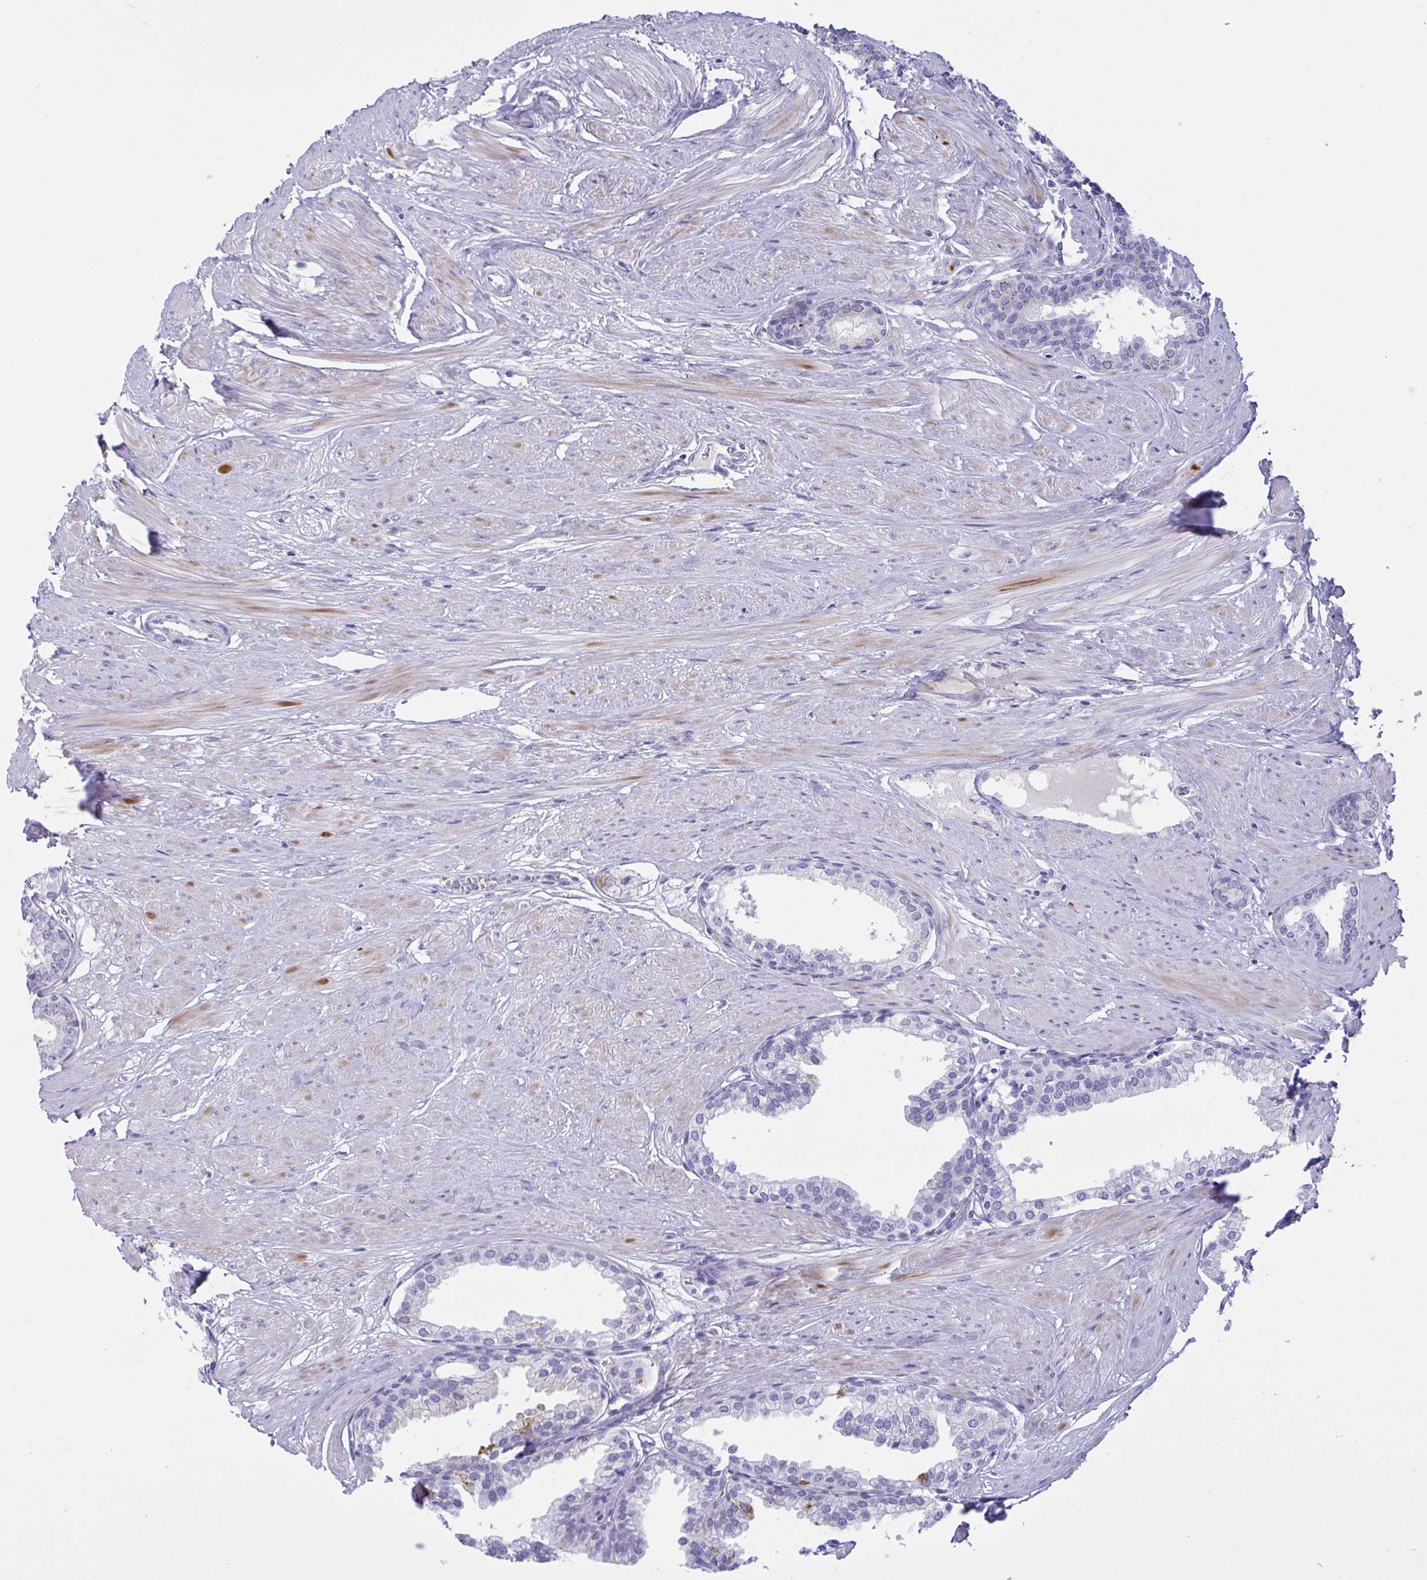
{"staining": {"intensity": "strong", "quantity": "<25%", "location": "cytoplasmic/membranous"}, "tissue": "prostate", "cell_type": "Glandular cells", "image_type": "normal", "snomed": [{"axis": "morphology", "description": "Normal tissue, NOS"}, {"axis": "topography", "description": "Prostate"}, {"axis": "topography", "description": "Peripheral nerve tissue"}], "caption": "This histopathology image displays normal prostate stained with IHC to label a protein in brown. The cytoplasmic/membranous of glandular cells show strong positivity for the protein. Nuclei are counter-stained blue.", "gene": "OXLD1", "patient": {"sex": "male", "age": 55}}